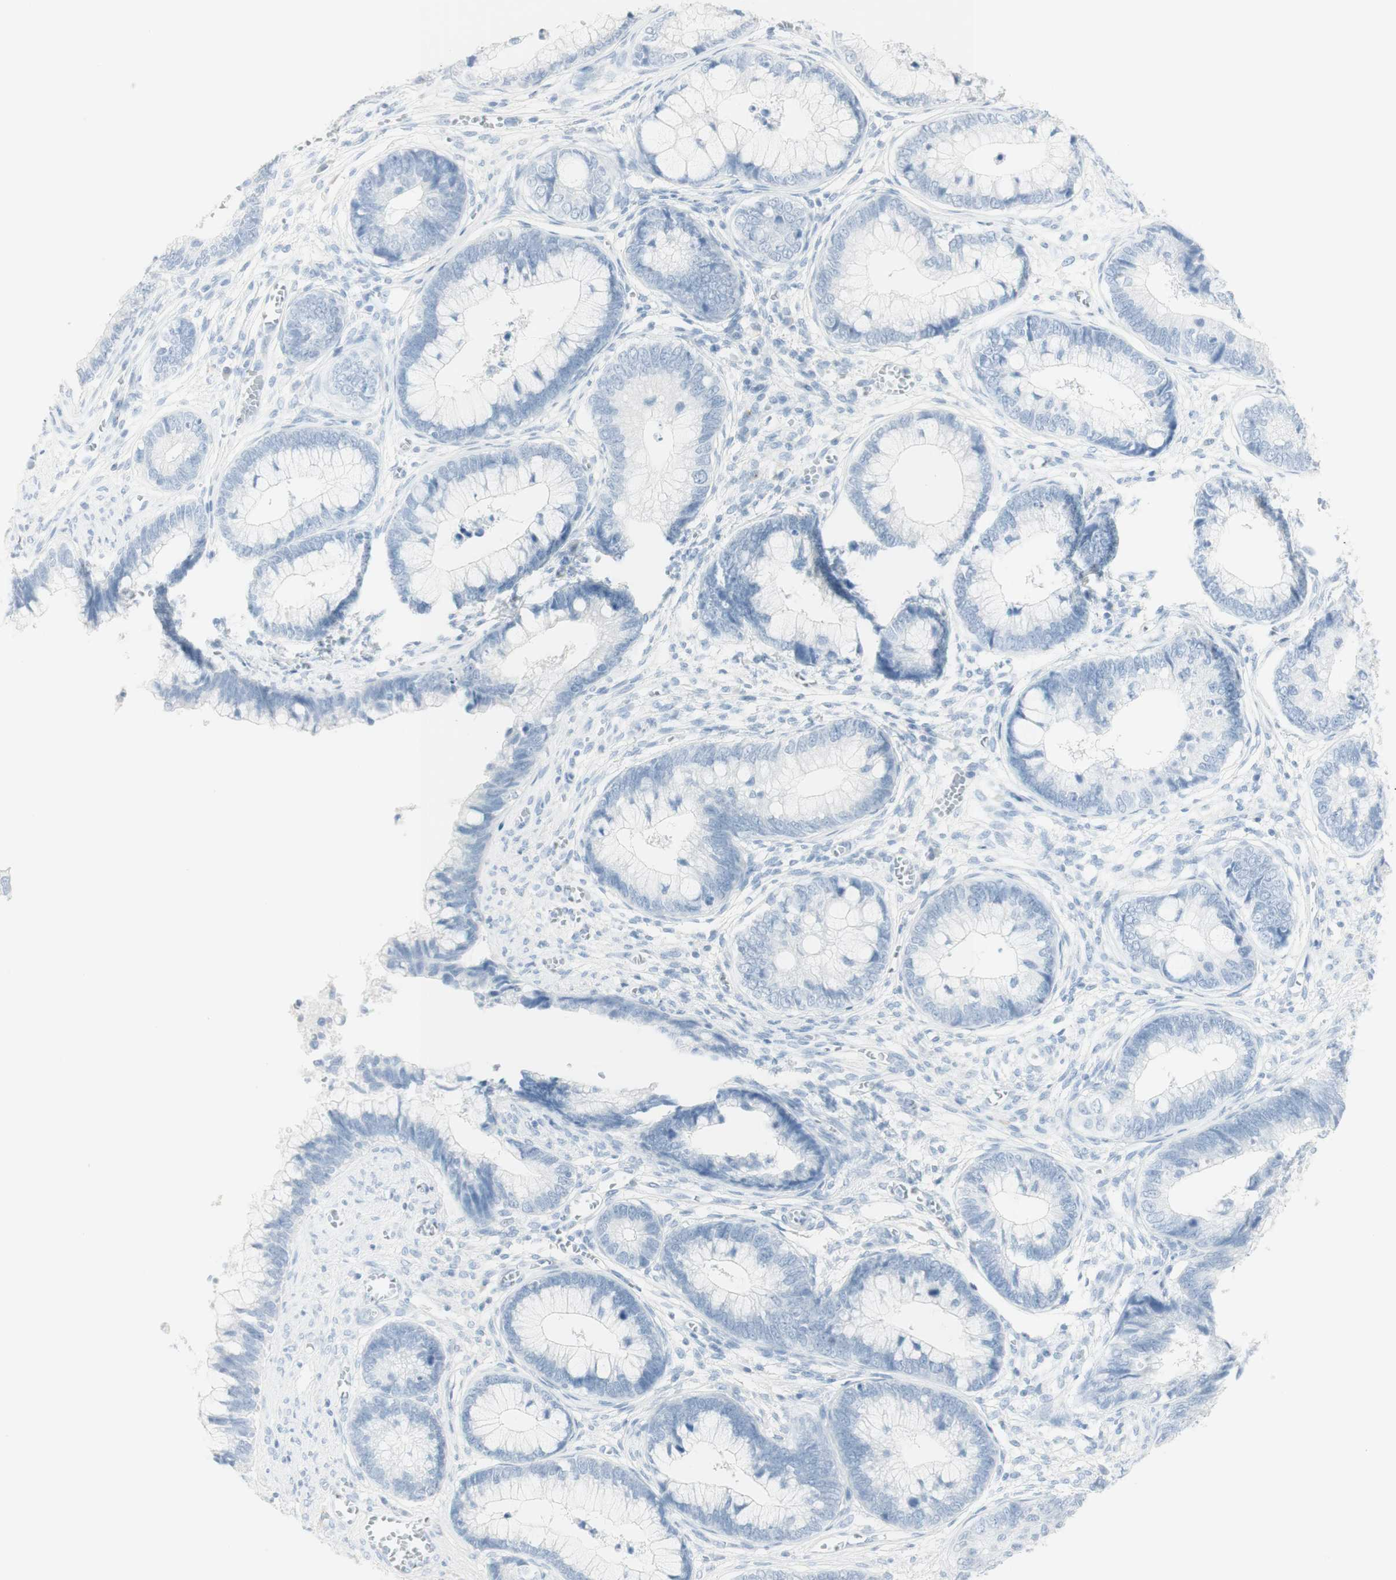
{"staining": {"intensity": "negative", "quantity": "none", "location": "none"}, "tissue": "cervical cancer", "cell_type": "Tumor cells", "image_type": "cancer", "snomed": [{"axis": "morphology", "description": "Adenocarcinoma, NOS"}, {"axis": "topography", "description": "Cervix"}], "caption": "Histopathology image shows no protein positivity in tumor cells of cervical cancer (adenocarcinoma) tissue. (DAB immunohistochemistry (IHC), high magnification).", "gene": "NAPSA", "patient": {"sex": "female", "age": 44}}